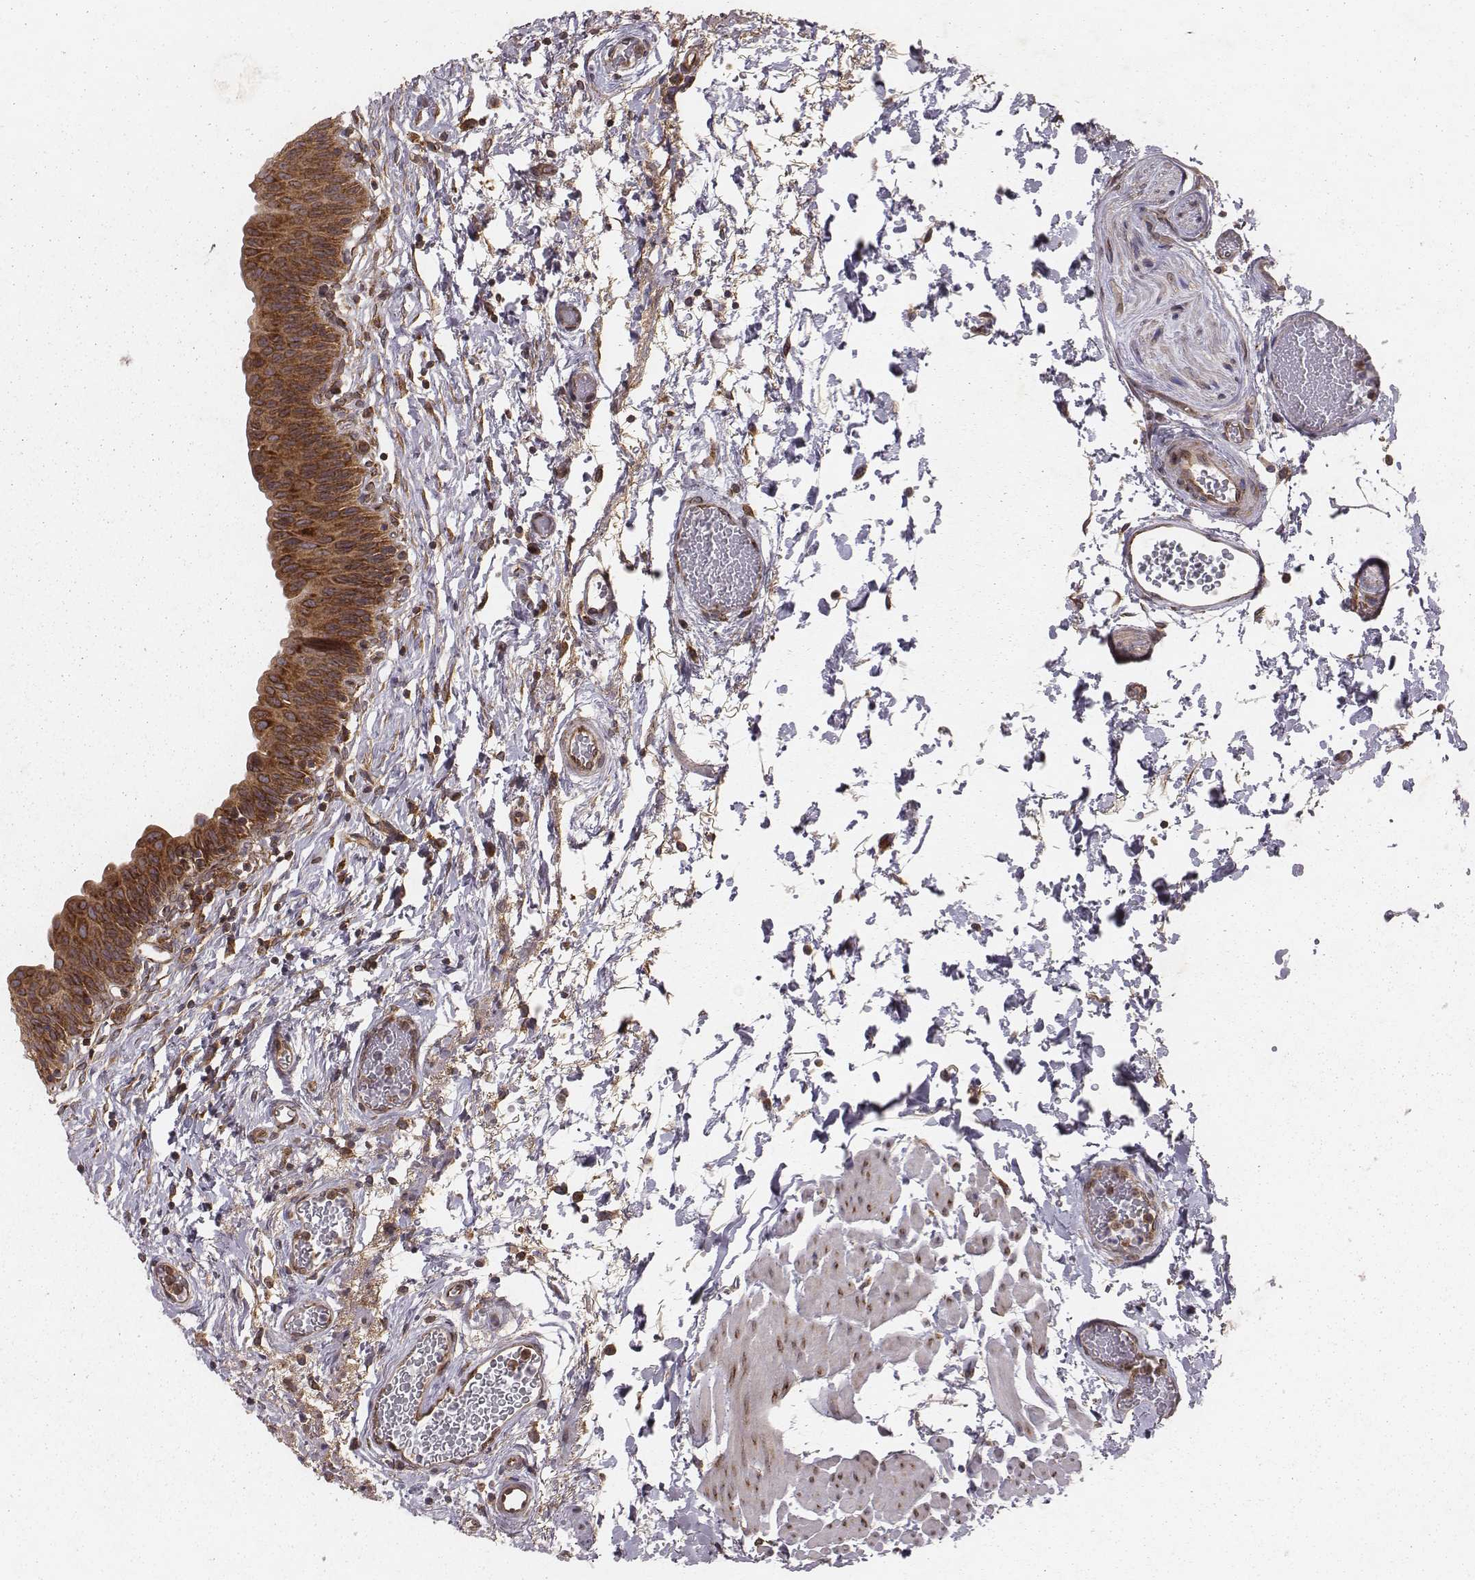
{"staining": {"intensity": "strong", "quantity": ">75%", "location": "cytoplasmic/membranous"}, "tissue": "urinary bladder", "cell_type": "Urothelial cells", "image_type": "normal", "snomed": [{"axis": "morphology", "description": "Normal tissue, NOS"}, {"axis": "topography", "description": "Urinary bladder"}], "caption": "Immunohistochemistry (IHC) histopathology image of normal human urinary bladder stained for a protein (brown), which shows high levels of strong cytoplasmic/membranous staining in approximately >75% of urothelial cells.", "gene": "TXLNA", "patient": {"sex": "male", "age": 56}}